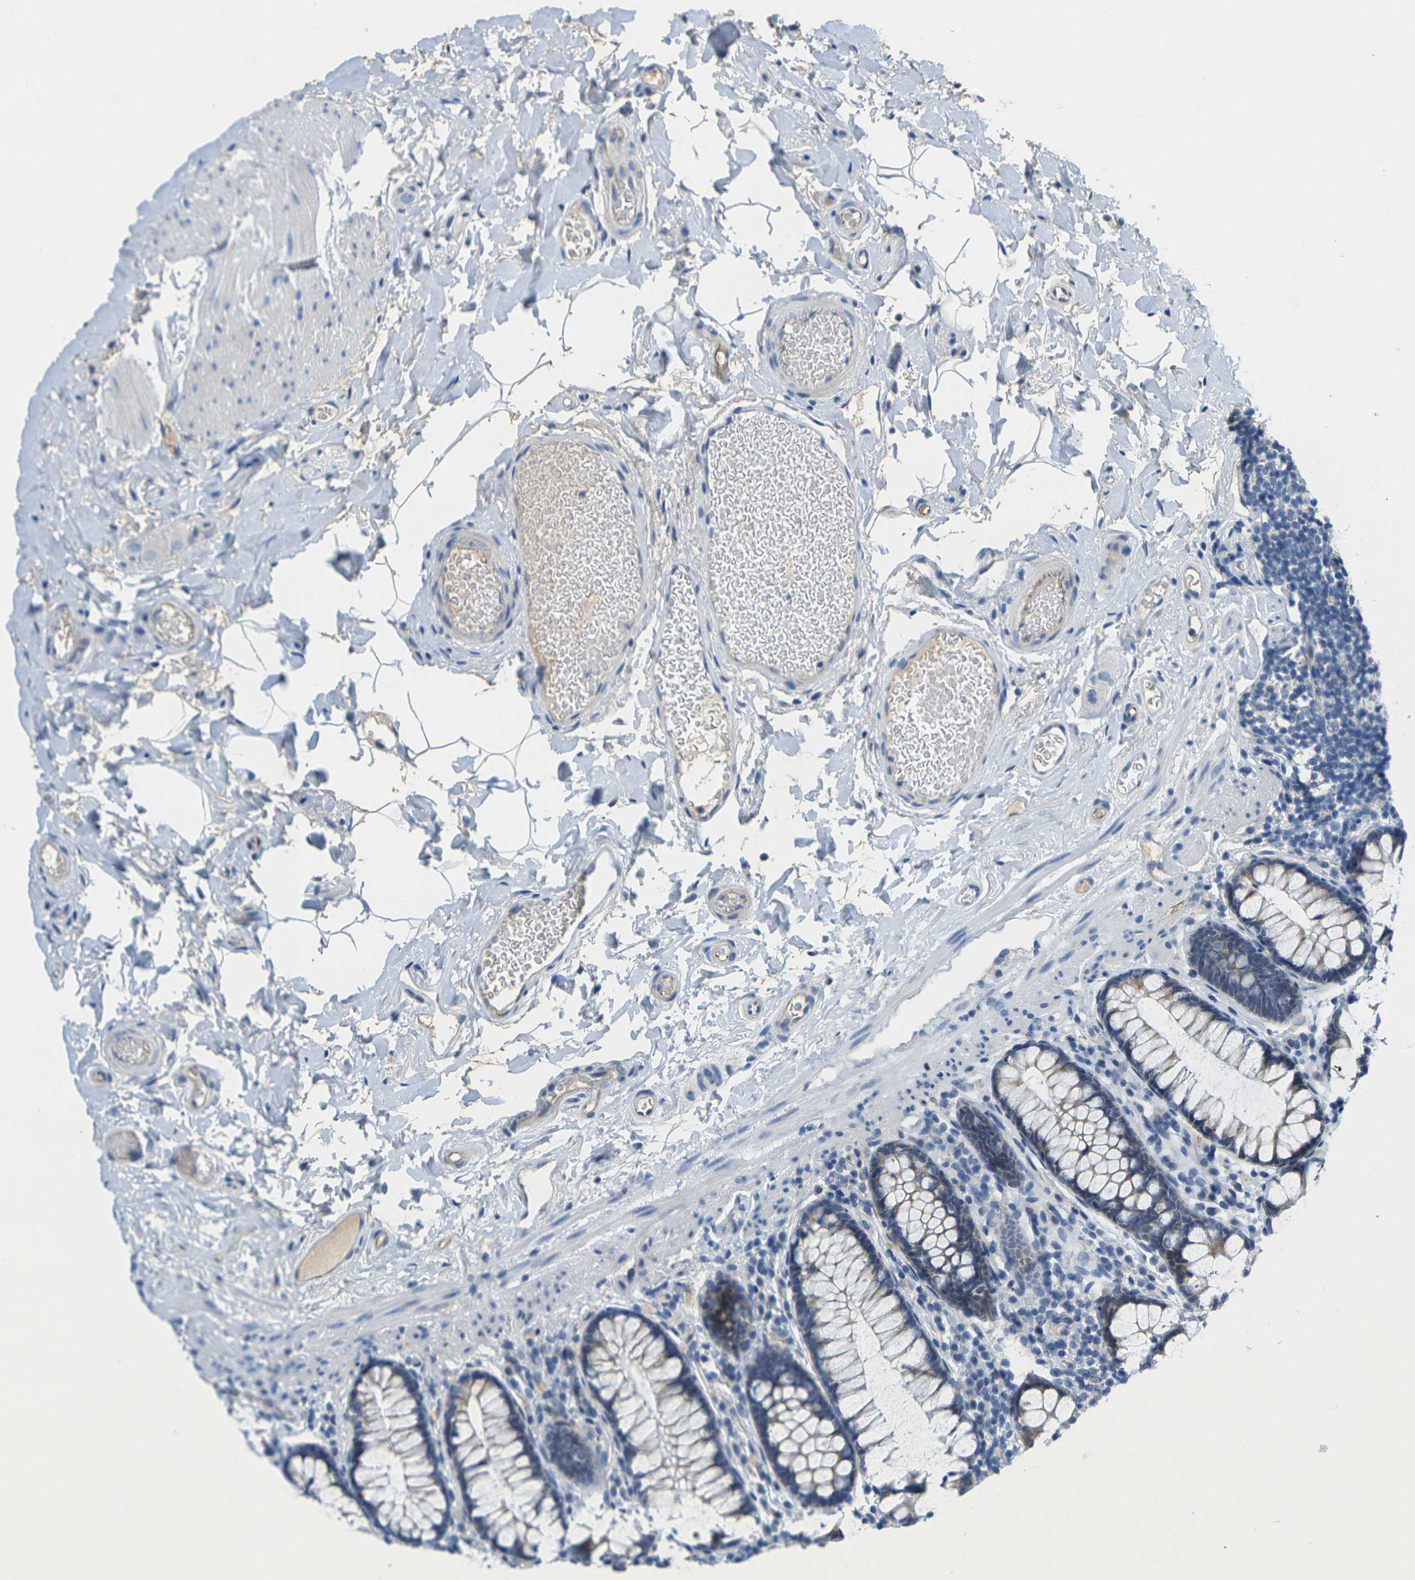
{"staining": {"intensity": "weak", "quantity": "25%-75%", "location": "cytoplasmic/membranous"}, "tissue": "colon", "cell_type": "Endothelial cells", "image_type": "normal", "snomed": [{"axis": "morphology", "description": "Normal tissue, NOS"}, {"axis": "topography", "description": "Colon"}], "caption": "Immunohistochemical staining of unremarkable human colon demonstrates 25%-75% levels of weak cytoplasmic/membranous protein staining in about 25%-75% of endothelial cells. (DAB IHC, brown staining for protein, blue staining for nuclei).", "gene": "OTOF", "patient": {"sex": "female", "age": 80}}